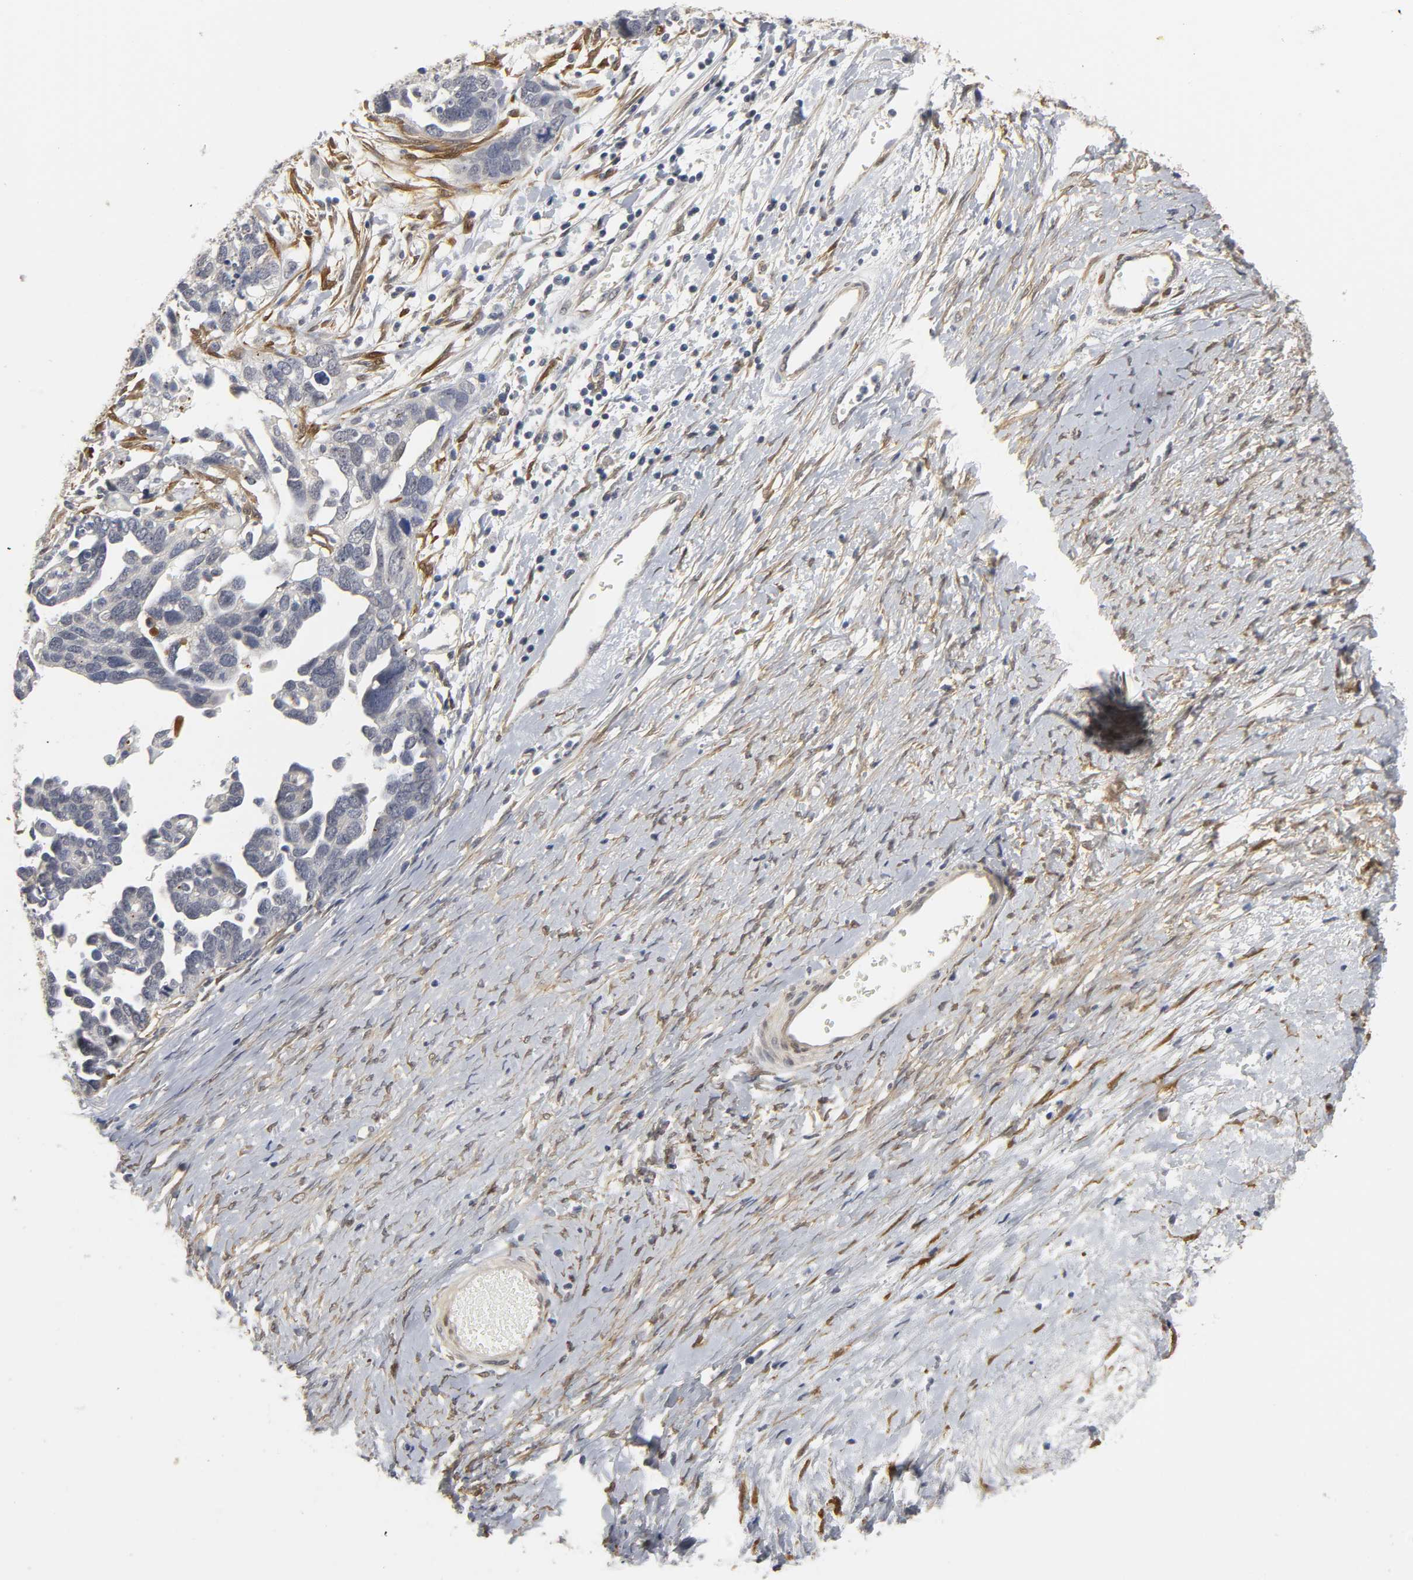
{"staining": {"intensity": "negative", "quantity": "none", "location": "none"}, "tissue": "ovarian cancer", "cell_type": "Tumor cells", "image_type": "cancer", "snomed": [{"axis": "morphology", "description": "Cystadenocarcinoma, serous, NOS"}, {"axis": "topography", "description": "Ovary"}], "caption": "Tumor cells show no significant expression in ovarian cancer (serous cystadenocarcinoma).", "gene": "PDLIM3", "patient": {"sex": "female", "age": 54}}